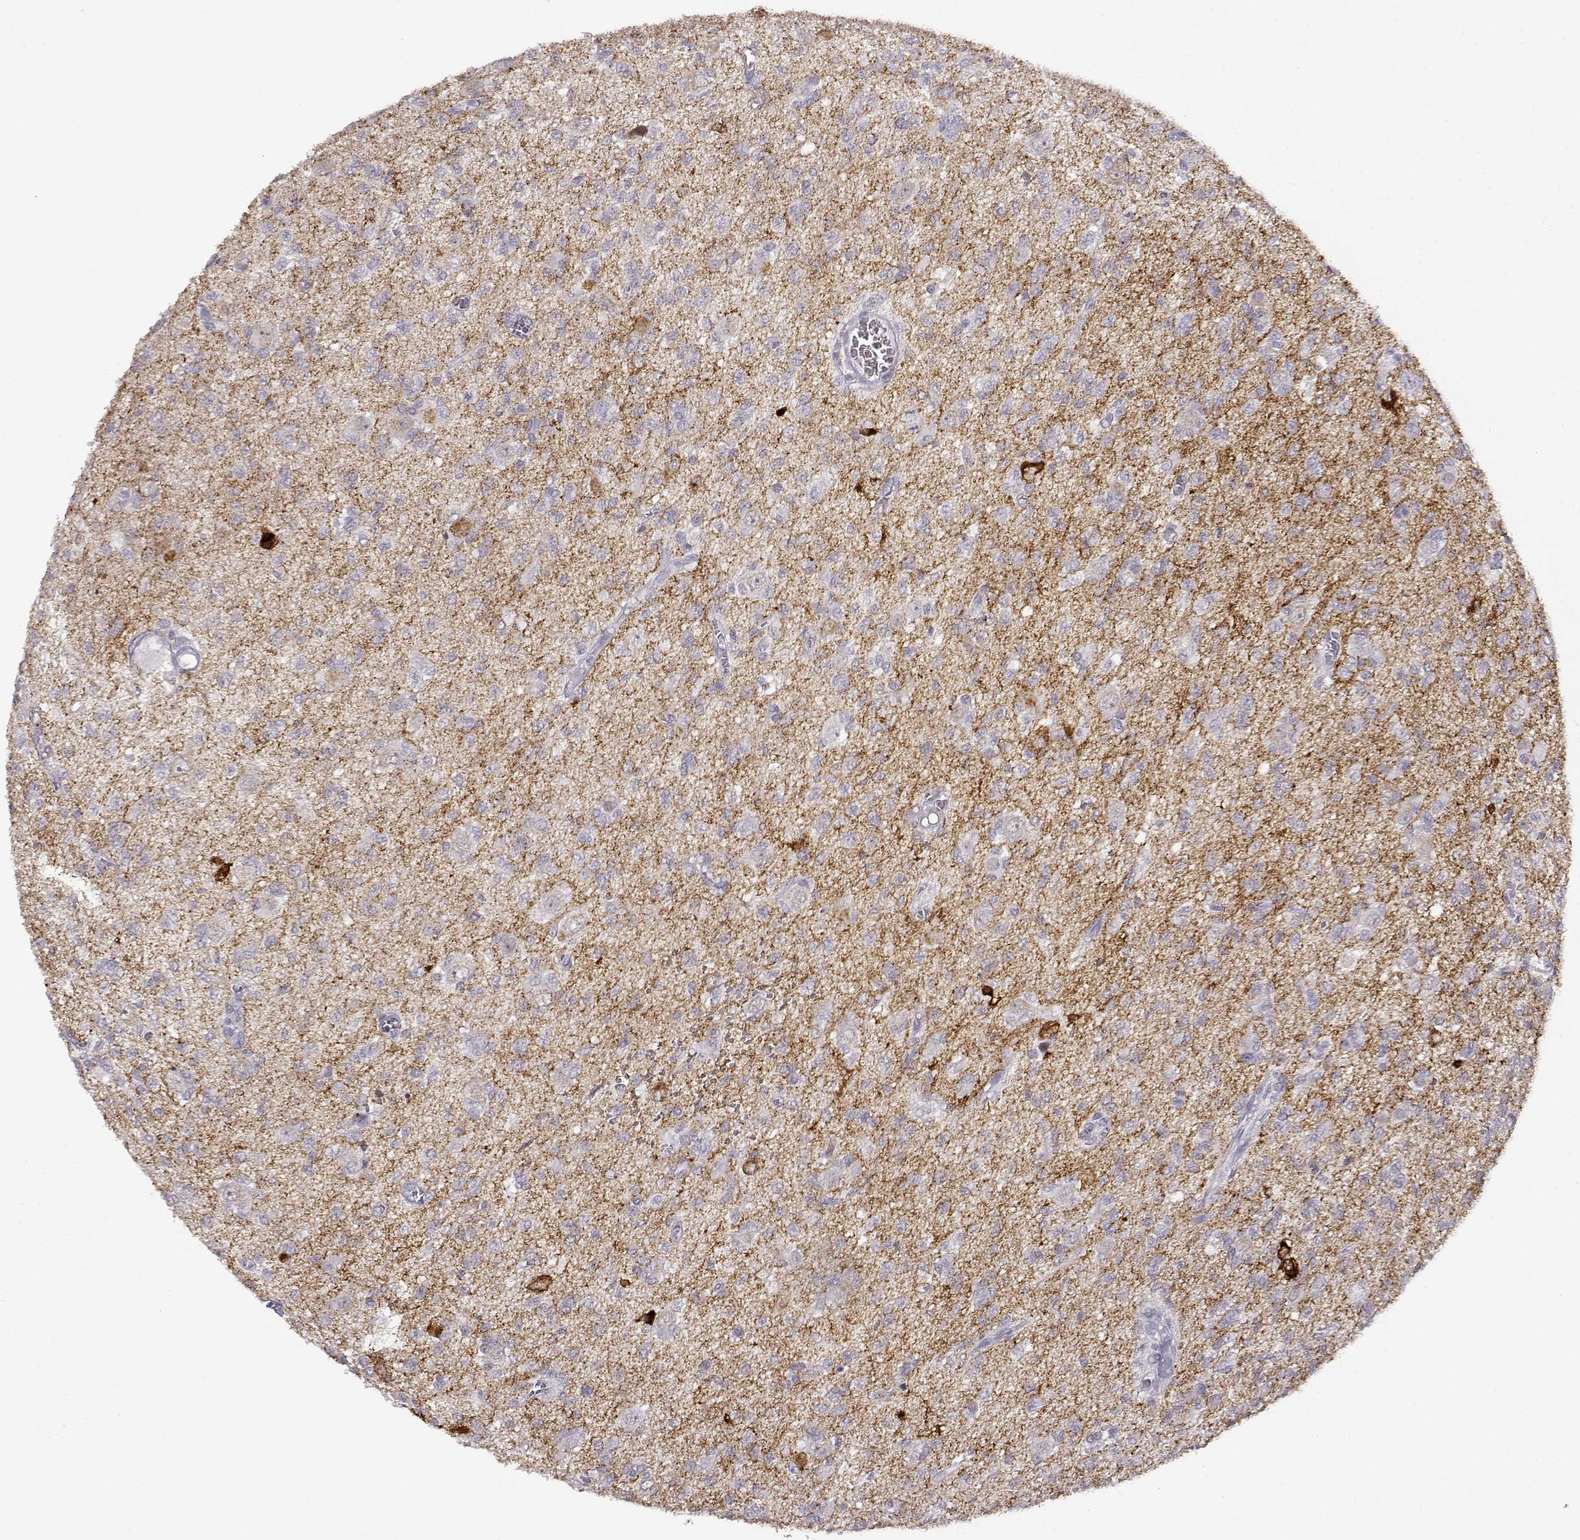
{"staining": {"intensity": "negative", "quantity": "none", "location": "none"}, "tissue": "glioma", "cell_type": "Tumor cells", "image_type": "cancer", "snomed": [{"axis": "morphology", "description": "Glioma, malignant, Low grade"}, {"axis": "topography", "description": "Brain"}], "caption": "The micrograph displays no staining of tumor cells in low-grade glioma (malignant).", "gene": "VGF", "patient": {"sex": "male", "age": 64}}